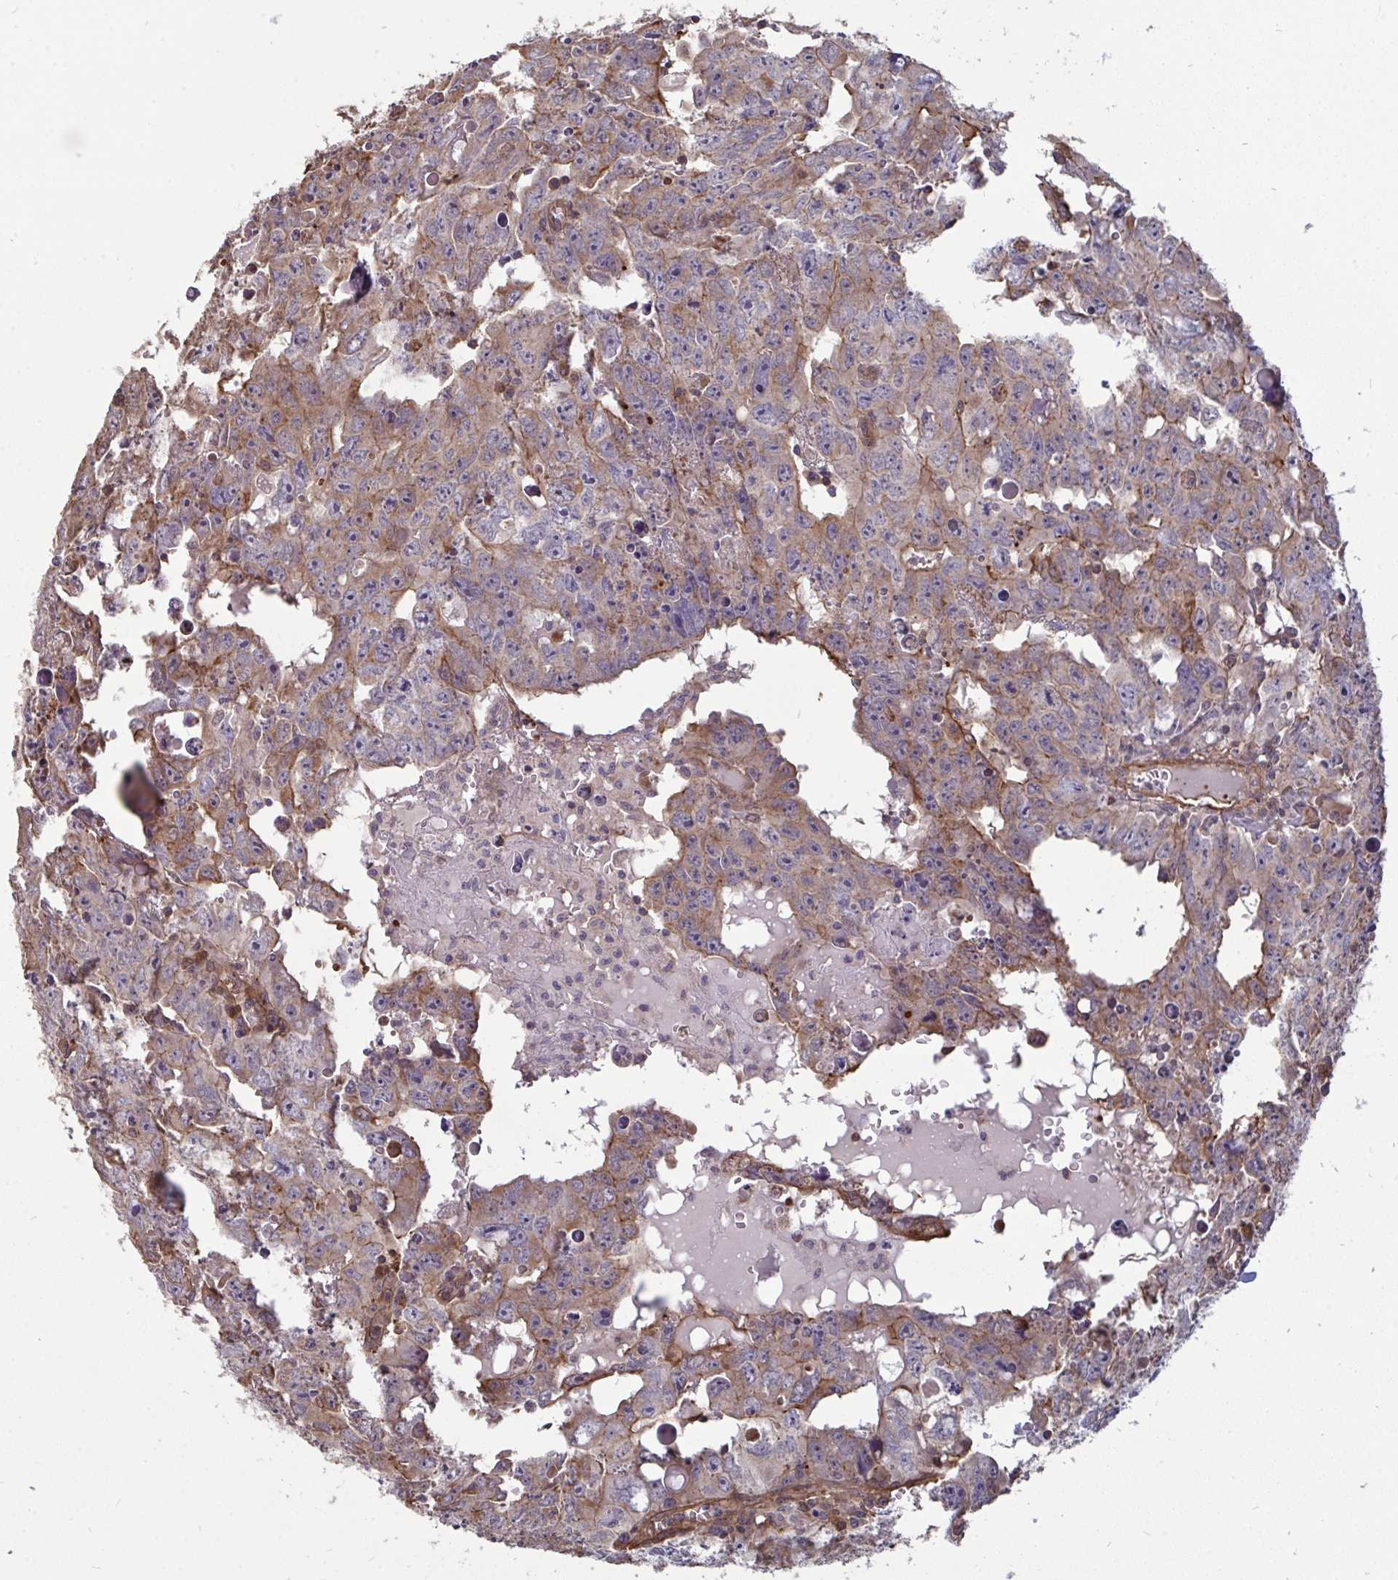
{"staining": {"intensity": "weak", "quantity": "25%-75%", "location": "cytoplasmic/membranous"}, "tissue": "testis cancer", "cell_type": "Tumor cells", "image_type": "cancer", "snomed": [{"axis": "morphology", "description": "Carcinoma, Embryonal, NOS"}, {"axis": "topography", "description": "Testis"}], "caption": "The micrograph reveals immunohistochemical staining of testis cancer (embryonal carcinoma). There is weak cytoplasmic/membranous expression is seen in about 25%-75% of tumor cells.", "gene": "ISCU", "patient": {"sex": "male", "age": 22}}